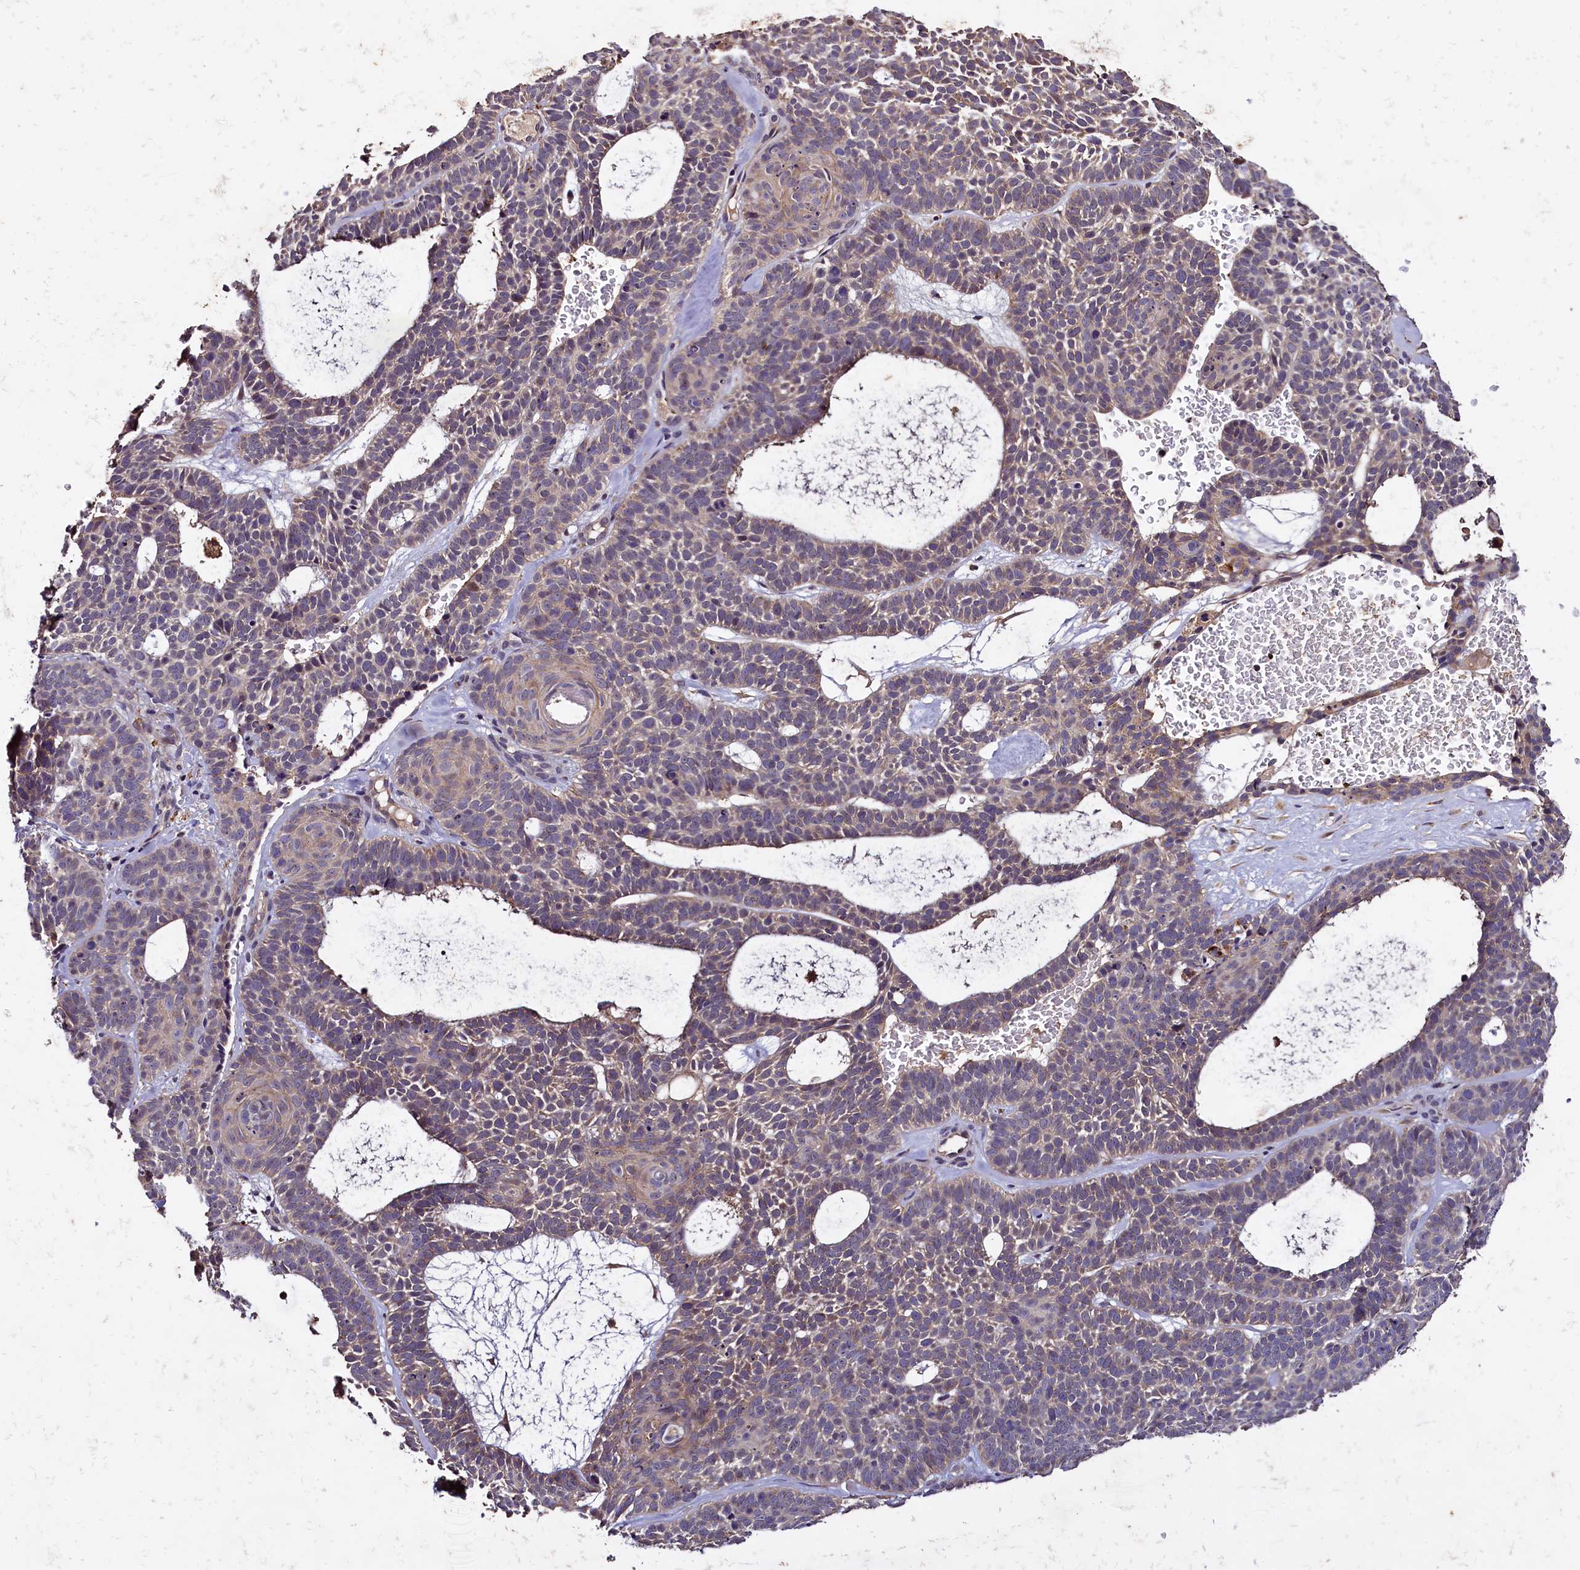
{"staining": {"intensity": "weak", "quantity": "<25%", "location": "cytoplasmic/membranous"}, "tissue": "skin cancer", "cell_type": "Tumor cells", "image_type": "cancer", "snomed": [{"axis": "morphology", "description": "Basal cell carcinoma"}, {"axis": "topography", "description": "Skin"}], "caption": "The image reveals no significant positivity in tumor cells of skin basal cell carcinoma.", "gene": "PLXNB1", "patient": {"sex": "male", "age": 85}}